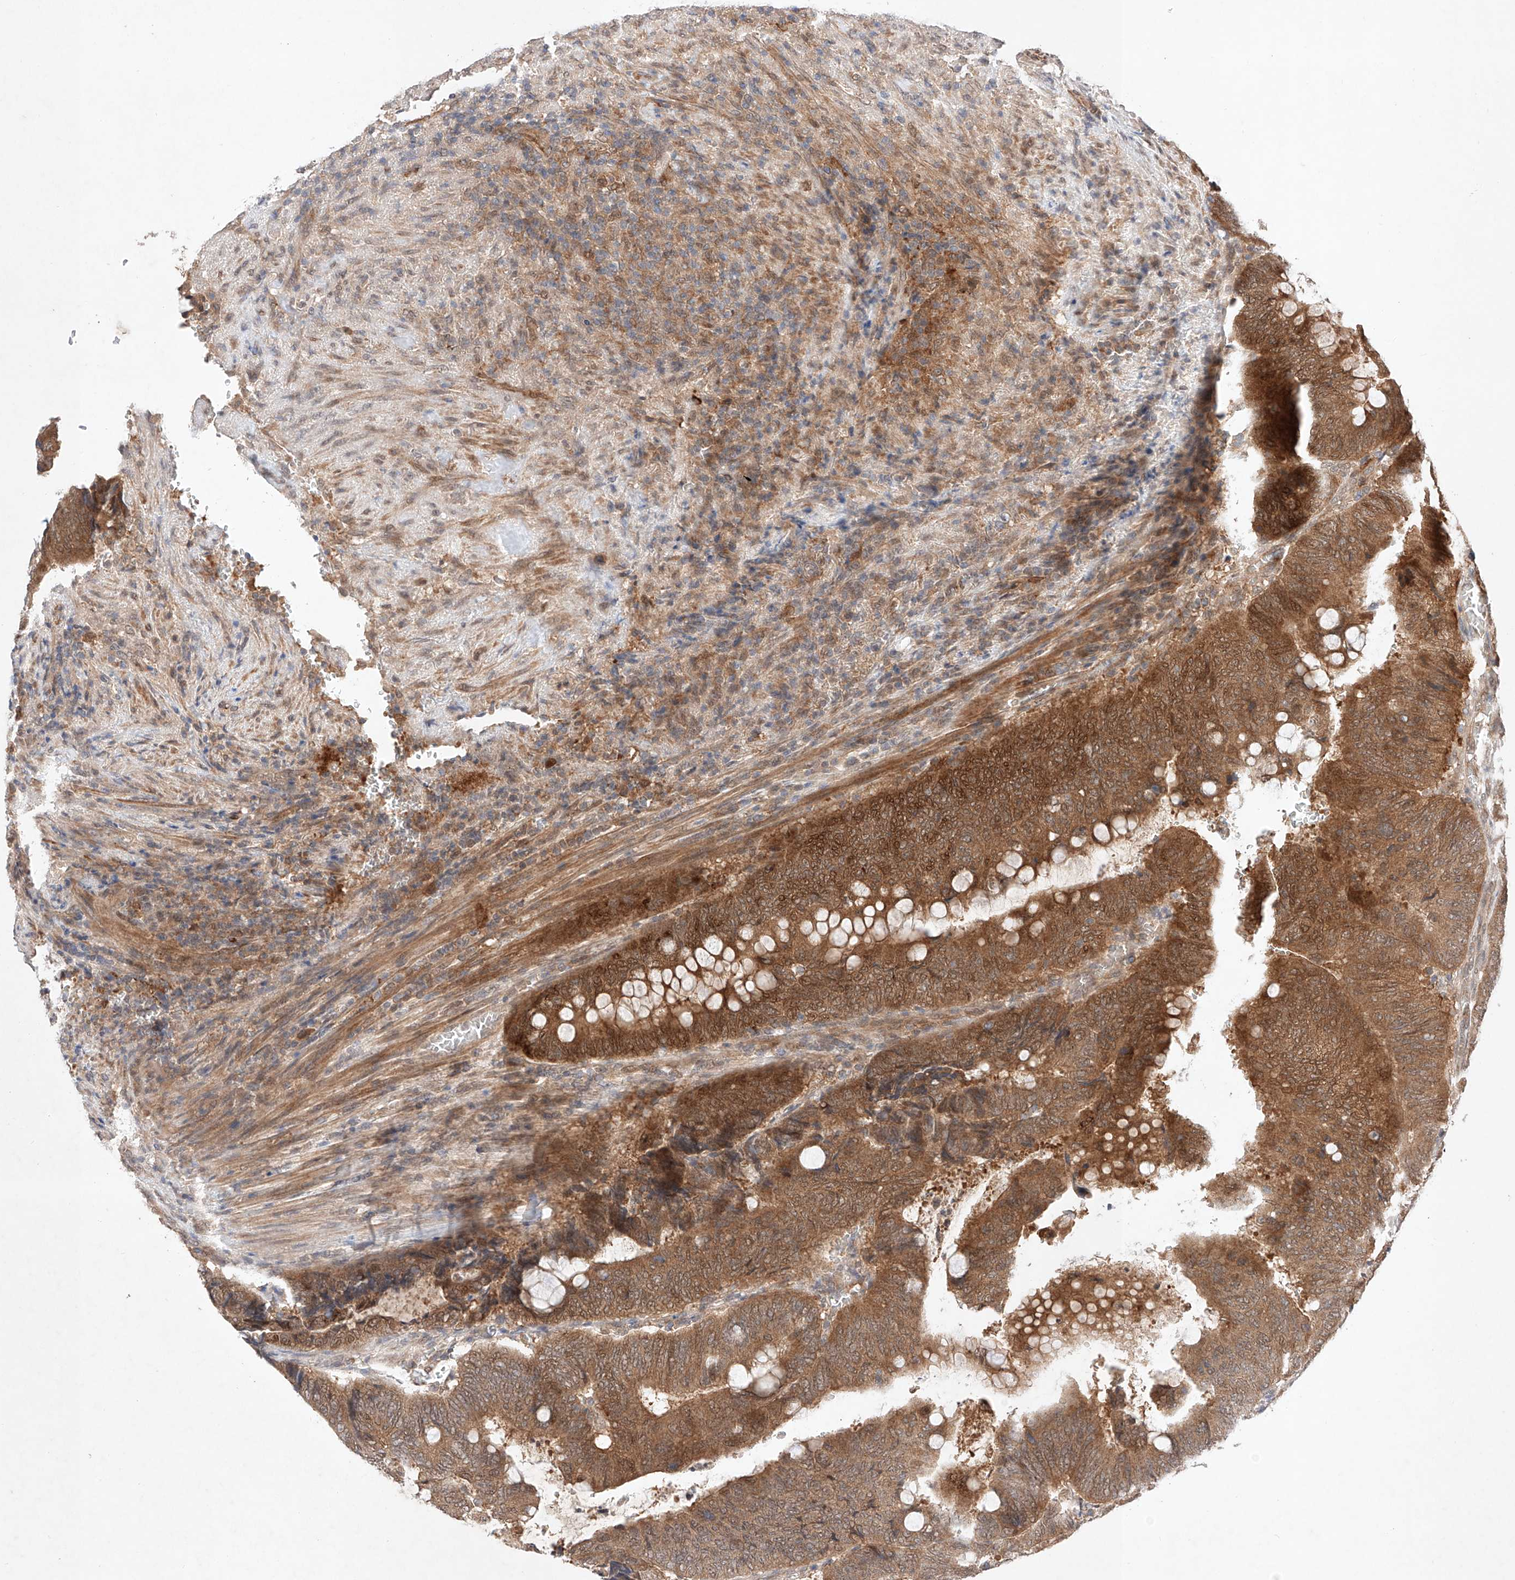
{"staining": {"intensity": "moderate", "quantity": ">75%", "location": "cytoplasmic/membranous,nuclear"}, "tissue": "colorectal cancer", "cell_type": "Tumor cells", "image_type": "cancer", "snomed": [{"axis": "morphology", "description": "Normal tissue, NOS"}, {"axis": "morphology", "description": "Adenocarcinoma, NOS"}, {"axis": "topography", "description": "Rectum"}, {"axis": "topography", "description": "Peripheral nerve tissue"}], "caption": "Colorectal cancer (adenocarcinoma) stained with a brown dye shows moderate cytoplasmic/membranous and nuclear positive positivity in about >75% of tumor cells.", "gene": "ZNF124", "patient": {"sex": "male", "age": 92}}